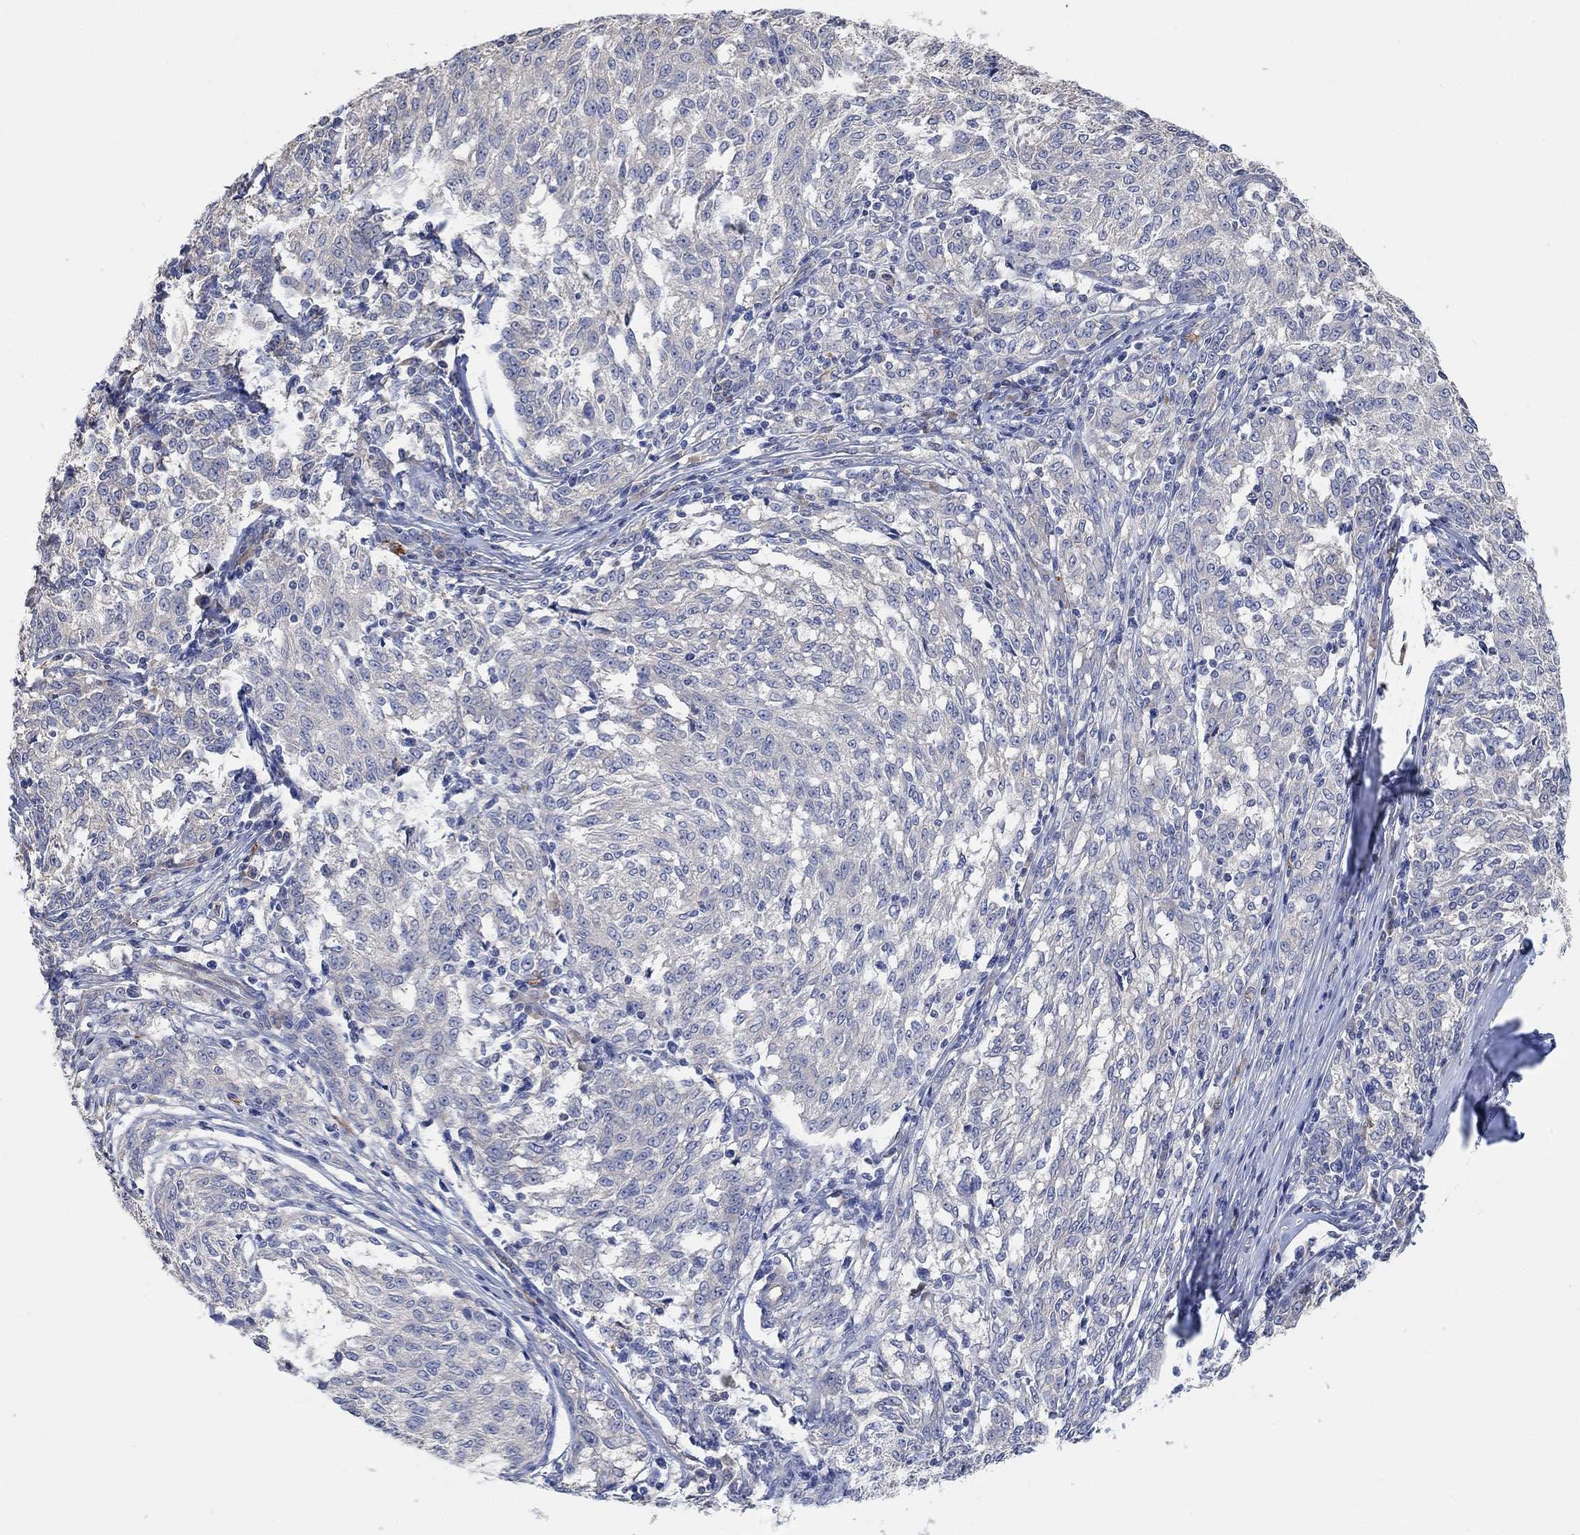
{"staining": {"intensity": "negative", "quantity": "none", "location": "none"}, "tissue": "melanoma", "cell_type": "Tumor cells", "image_type": "cancer", "snomed": [{"axis": "morphology", "description": "Malignant melanoma, NOS"}, {"axis": "topography", "description": "Skin"}], "caption": "Immunohistochemical staining of human melanoma exhibits no significant positivity in tumor cells.", "gene": "SYT16", "patient": {"sex": "female", "age": 72}}